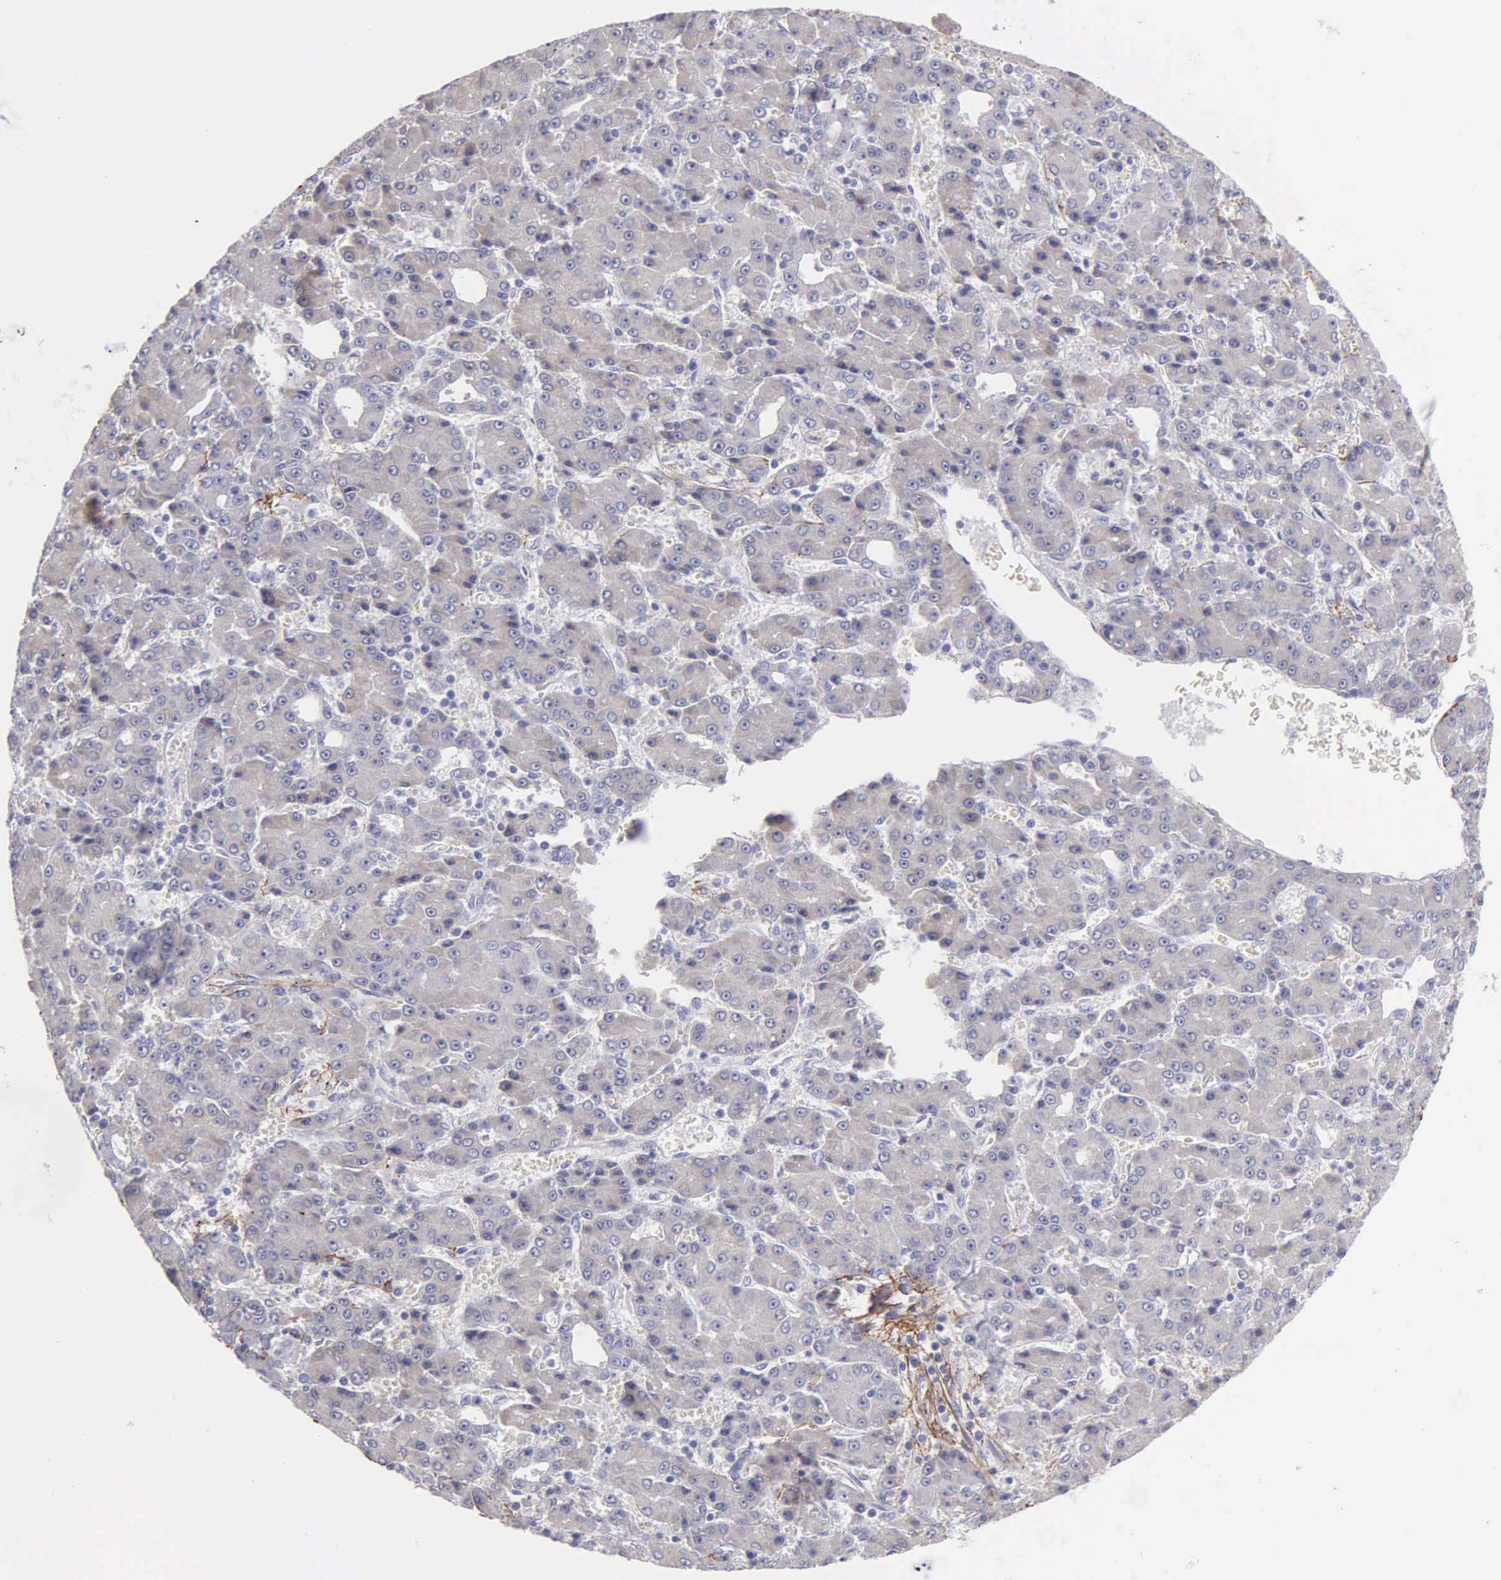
{"staining": {"intensity": "negative", "quantity": "none", "location": "none"}, "tissue": "liver cancer", "cell_type": "Tumor cells", "image_type": "cancer", "snomed": [{"axis": "morphology", "description": "Carcinoma, Hepatocellular, NOS"}, {"axis": "topography", "description": "Liver"}], "caption": "Immunohistochemistry (IHC) of liver cancer (hepatocellular carcinoma) shows no positivity in tumor cells.", "gene": "FBLN5", "patient": {"sex": "male", "age": 69}}